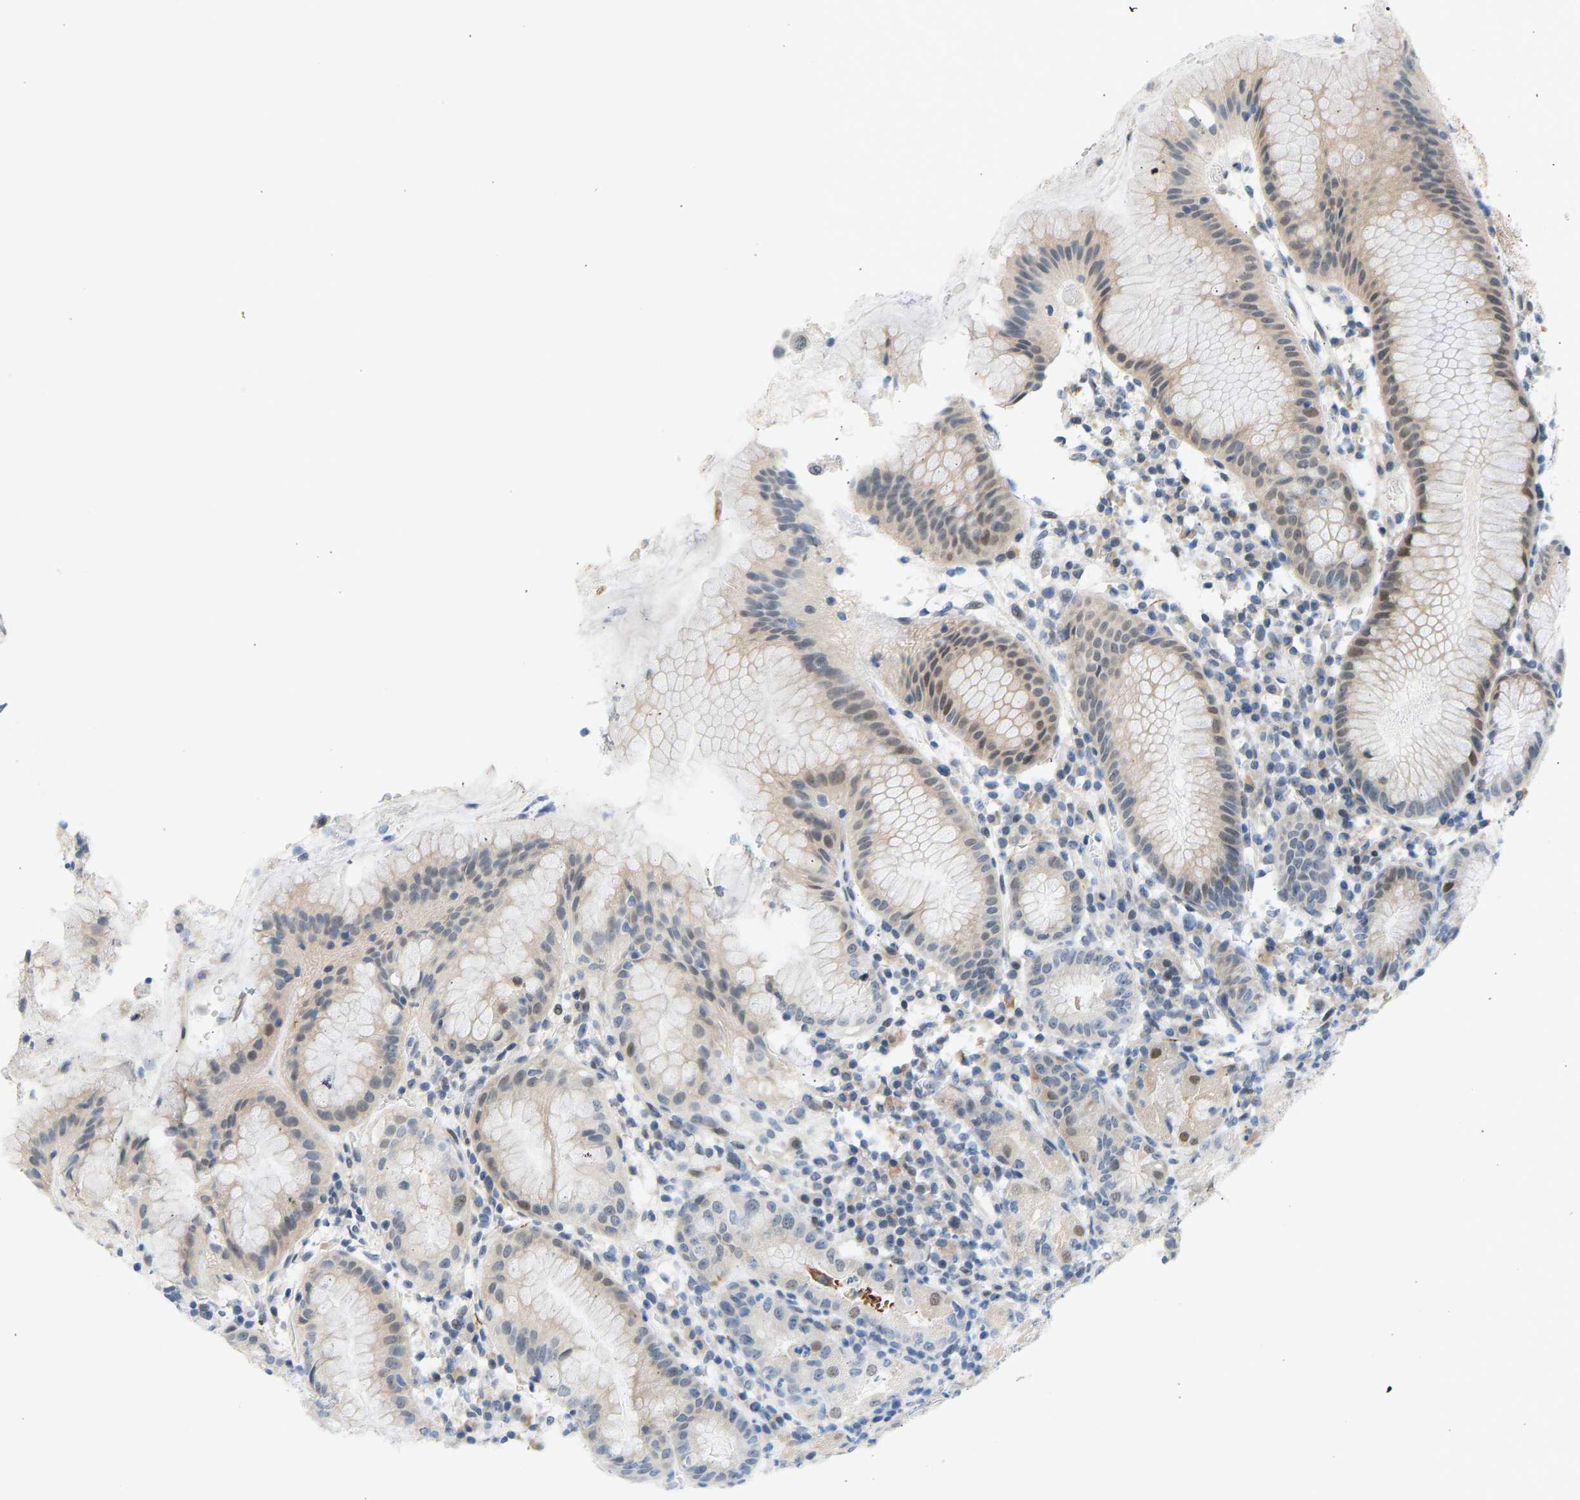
{"staining": {"intensity": "weak", "quantity": "25%-75%", "location": "nuclear"}, "tissue": "stomach", "cell_type": "Glandular cells", "image_type": "normal", "snomed": [{"axis": "morphology", "description": "Normal tissue, NOS"}, {"axis": "topography", "description": "Stomach"}, {"axis": "topography", "description": "Stomach, lower"}], "caption": "A brown stain shows weak nuclear staining of a protein in glandular cells of benign human stomach. (DAB IHC with brightfield microscopy, high magnification).", "gene": "BAG1", "patient": {"sex": "female", "age": 75}}